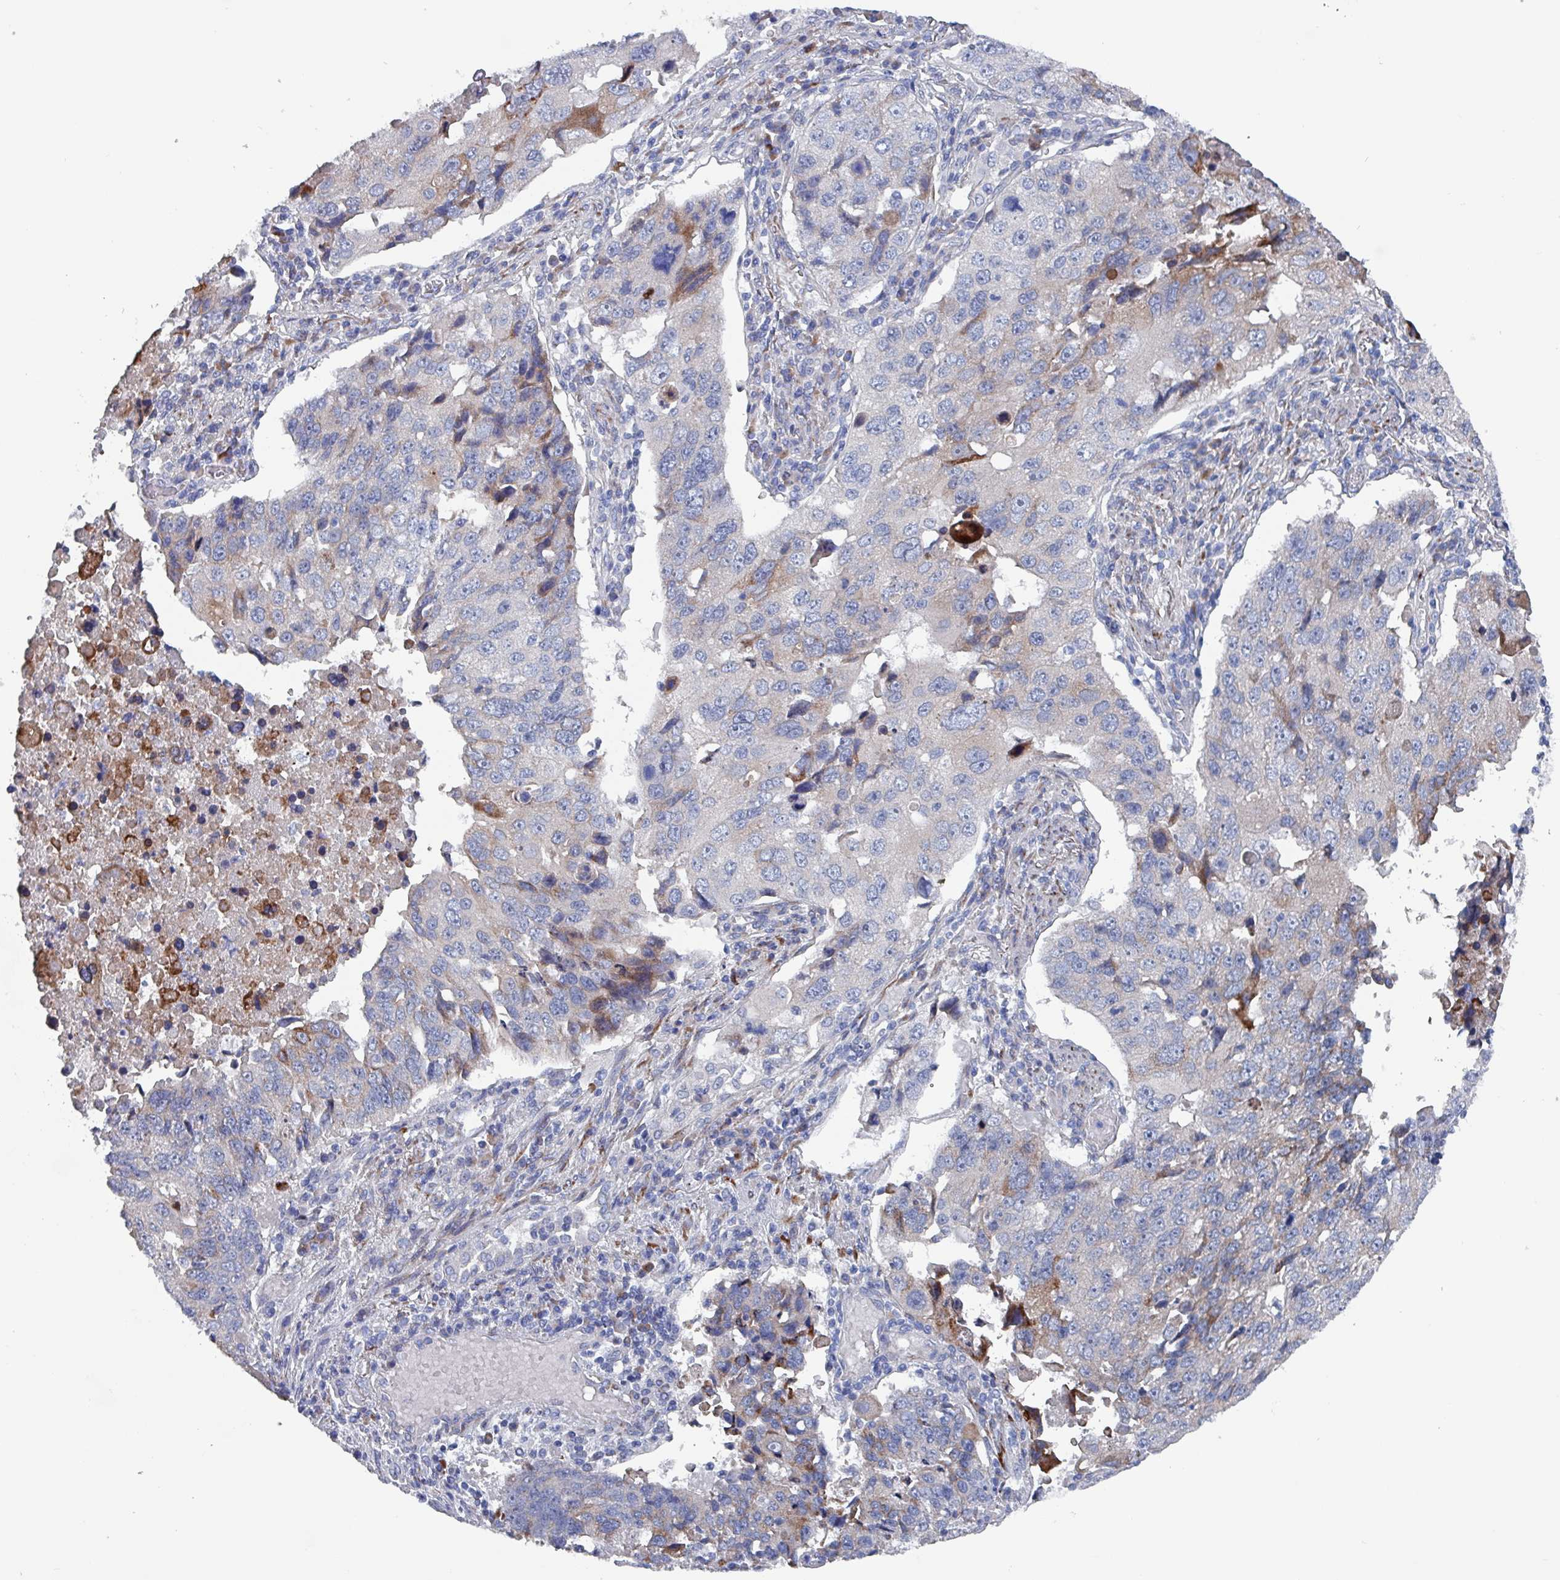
{"staining": {"intensity": "moderate", "quantity": "<25%", "location": "cytoplasmic/membranous"}, "tissue": "lung cancer", "cell_type": "Tumor cells", "image_type": "cancer", "snomed": [{"axis": "morphology", "description": "Squamous cell carcinoma, NOS"}, {"axis": "topography", "description": "Lung"}], "caption": "Lung squamous cell carcinoma stained with a brown dye shows moderate cytoplasmic/membranous positive positivity in approximately <25% of tumor cells.", "gene": "DRD5", "patient": {"sex": "female", "age": 66}}